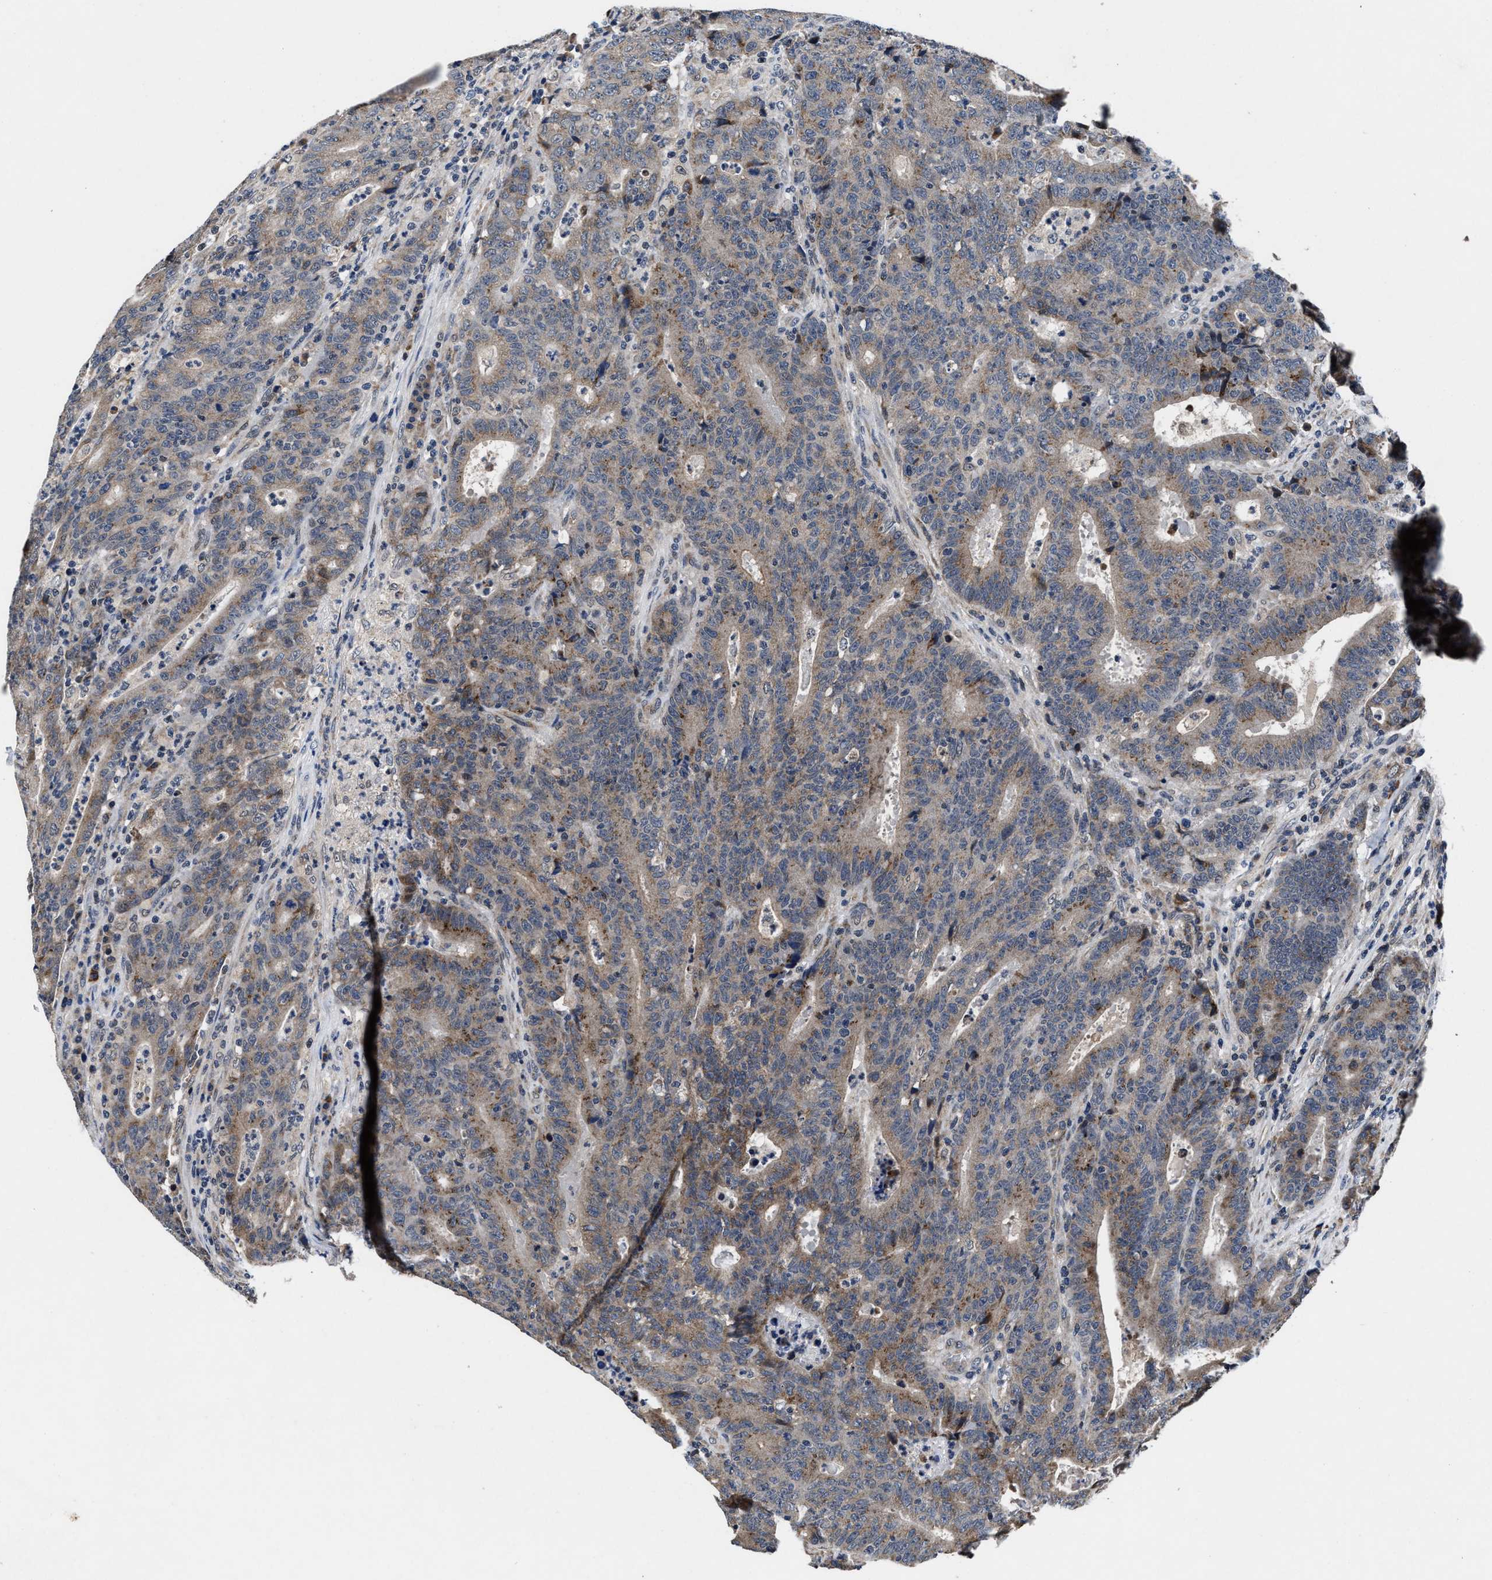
{"staining": {"intensity": "moderate", "quantity": ">75%", "location": "cytoplasmic/membranous"}, "tissue": "colorectal cancer", "cell_type": "Tumor cells", "image_type": "cancer", "snomed": [{"axis": "morphology", "description": "Adenocarcinoma, NOS"}, {"axis": "topography", "description": "Colon"}], "caption": "Brown immunohistochemical staining in colorectal adenocarcinoma exhibits moderate cytoplasmic/membranous expression in about >75% of tumor cells.", "gene": "TMEM53", "patient": {"sex": "female", "age": 75}}